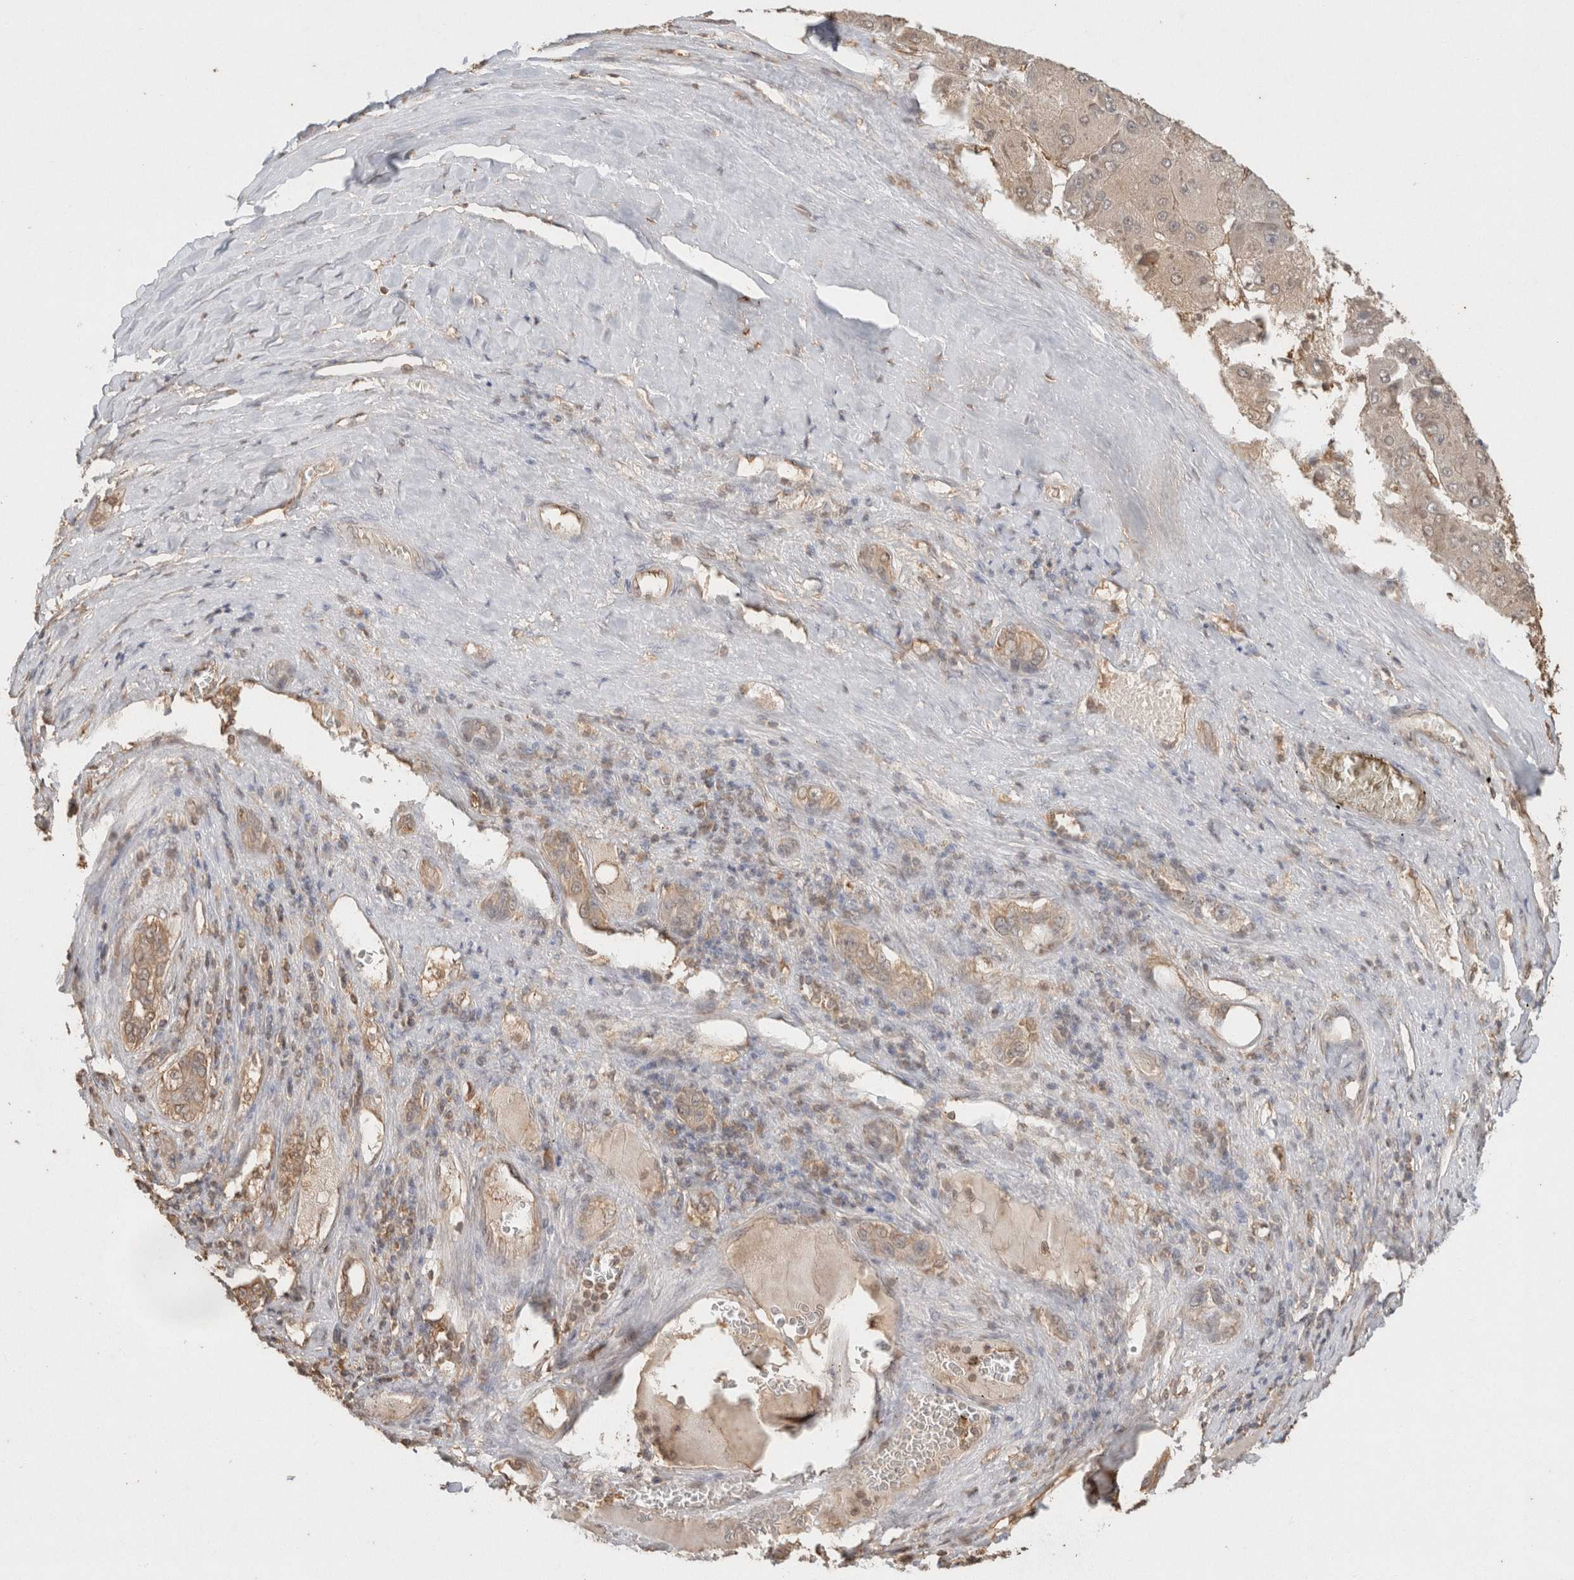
{"staining": {"intensity": "weak", "quantity": "<25%", "location": "cytoplasmic/membranous"}, "tissue": "liver cancer", "cell_type": "Tumor cells", "image_type": "cancer", "snomed": [{"axis": "morphology", "description": "Carcinoma, Hepatocellular, NOS"}, {"axis": "topography", "description": "Liver"}], "caption": "Histopathology image shows no protein staining in tumor cells of liver cancer tissue.", "gene": "YWHAH", "patient": {"sex": "female", "age": 73}}